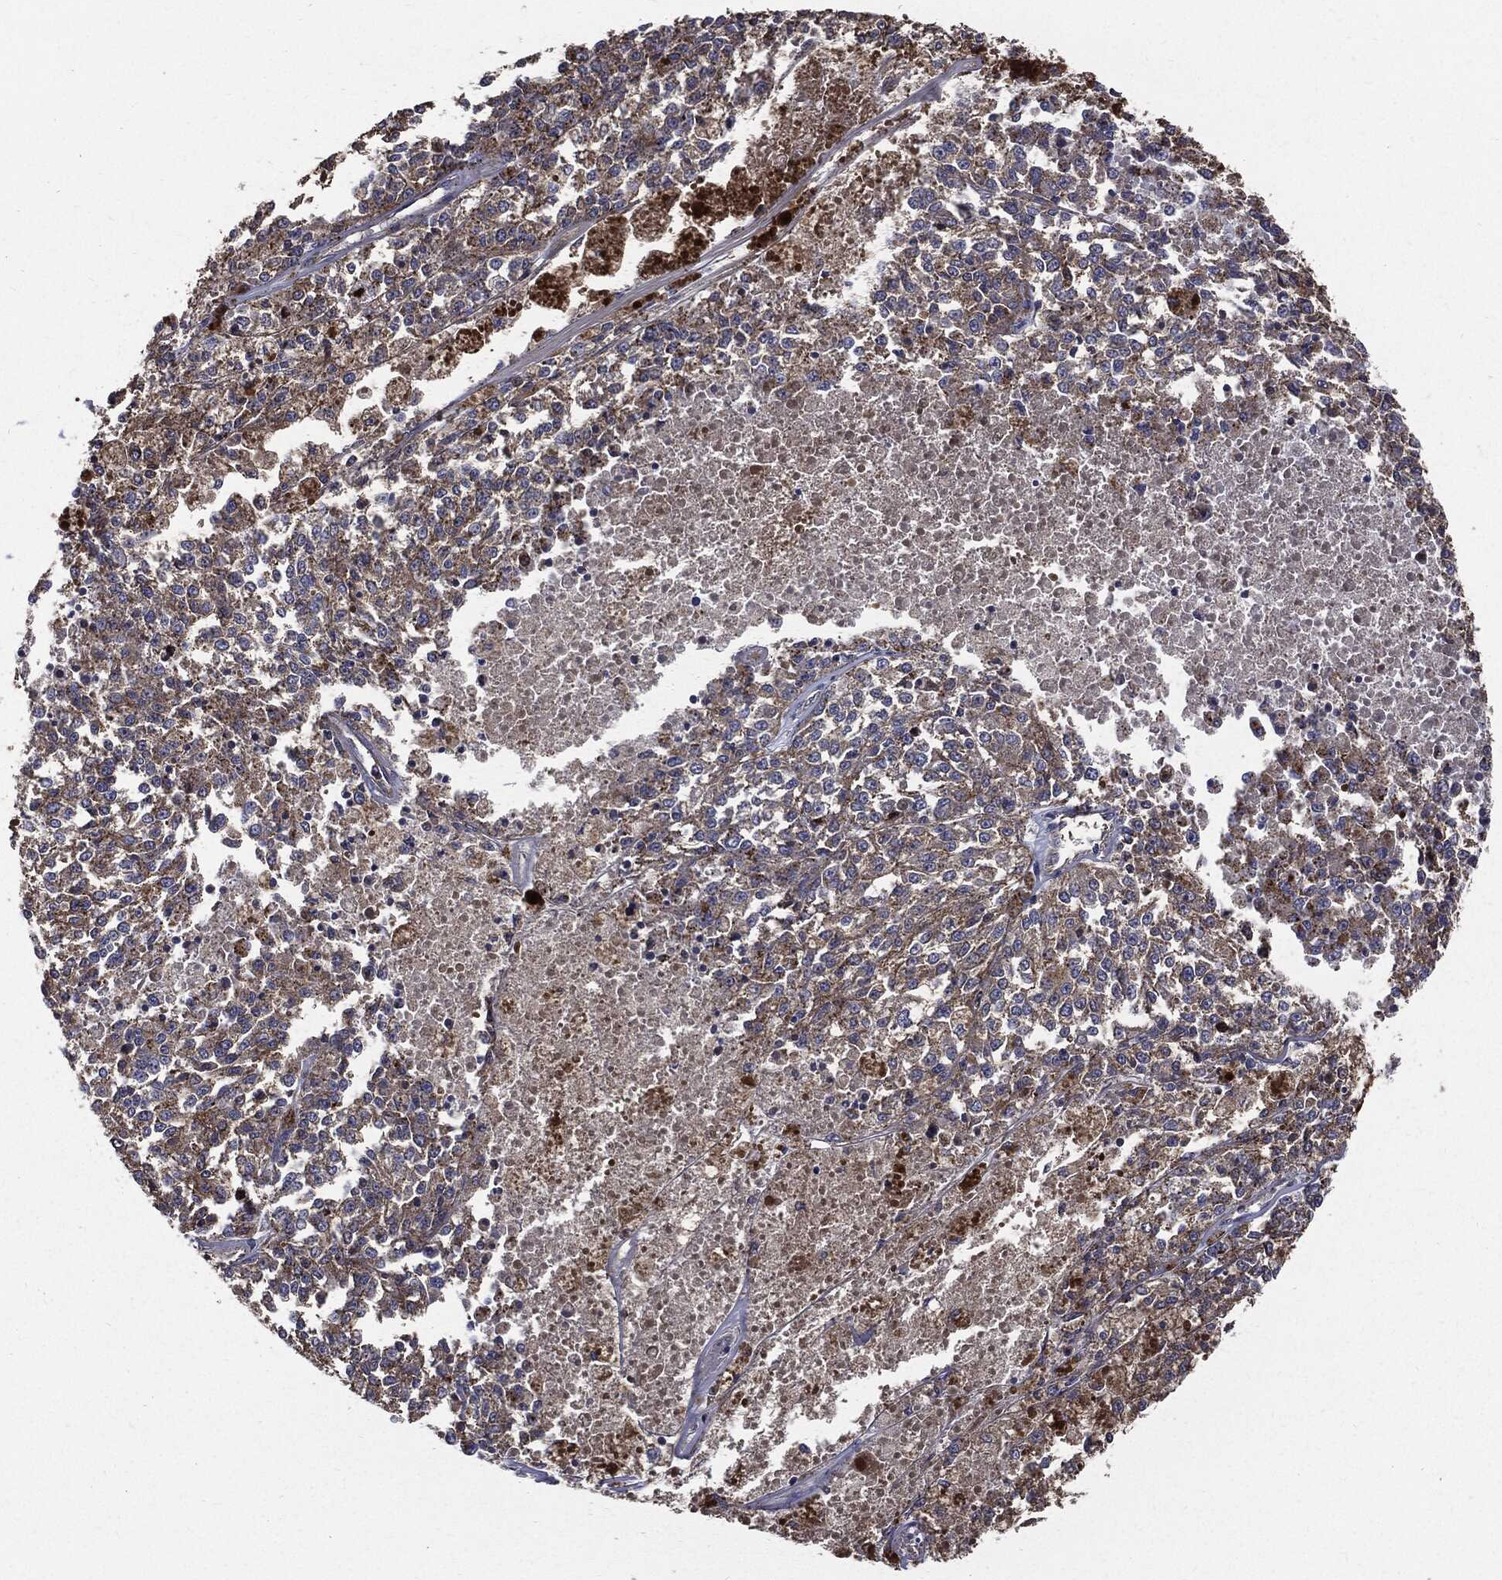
{"staining": {"intensity": "weak", "quantity": "25%-75%", "location": "cytoplasmic/membranous"}, "tissue": "melanoma", "cell_type": "Tumor cells", "image_type": "cancer", "snomed": [{"axis": "morphology", "description": "Malignant melanoma, Metastatic site"}, {"axis": "topography", "description": "Lymph node"}], "caption": "Tumor cells reveal weak cytoplasmic/membranous positivity in approximately 25%-75% of cells in malignant melanoma (metastatic site).", "gene": "PDCD6IP", "patient": {"sex": "female", "age": 64}}